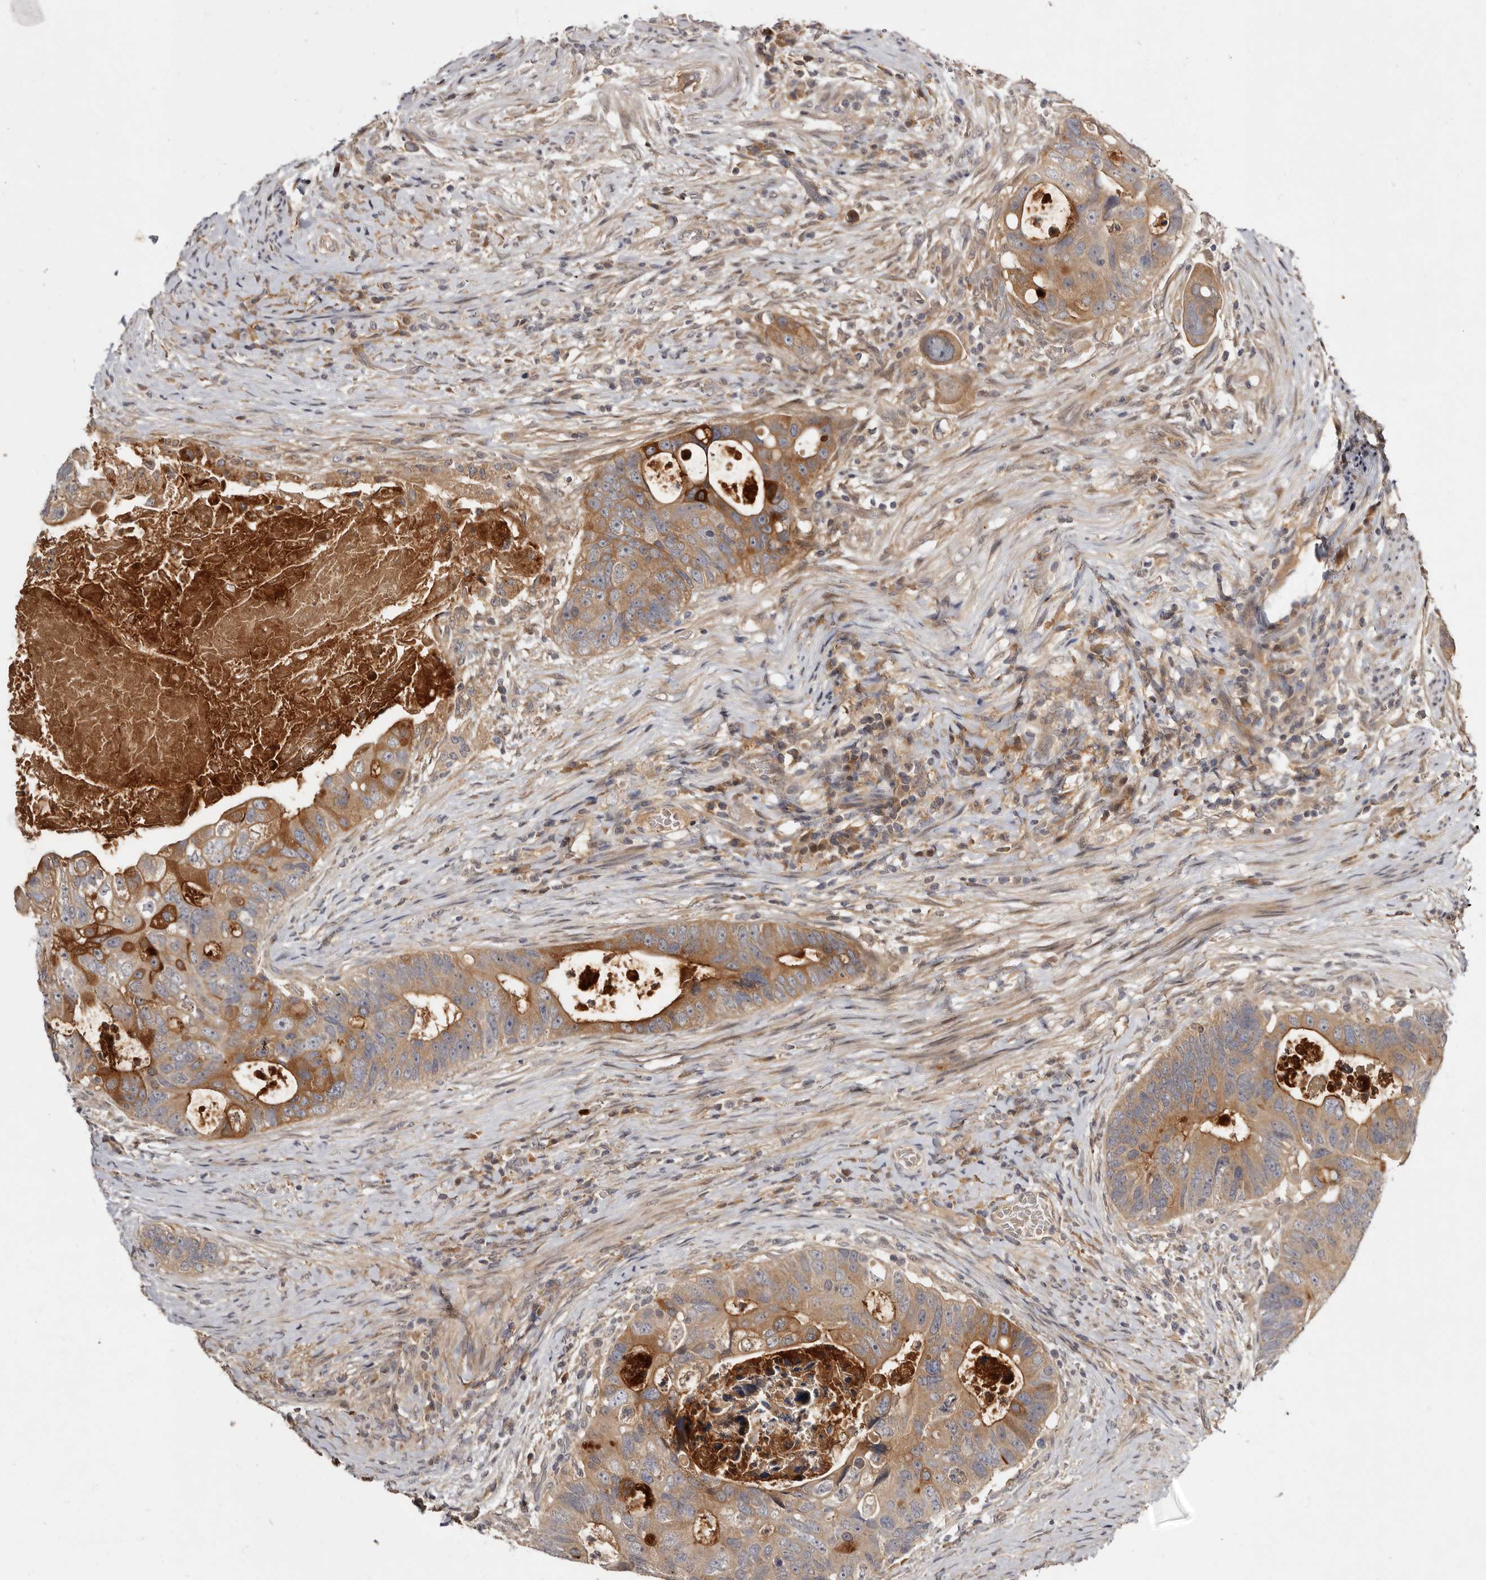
{"staining": {"intensity": "moderate", "quantity": ">75%", "location": "cytoplasmic/membranous"}, "tissue": "colorectal cancer", "cell_type": "Tumor cells", "image_type": "cancer", "snomed": [{"axis": "morphology", "description": "Adenocarcinoma, NOS"}, {"axis": "topography", "description": "Rectum"}], "caption": "High-magnification brightfield microscopy of colorectal cancer (adenocarcinoma) stained with DAB (3,3'-diaminobenzidine) (brown) and counterstained with hematoxylin (blue). tumor cells exhibit moderate cytoplasmic/membranous expression is seen in approximately>75% of cells.", "gene": "INAVA", "patient": {"sex": "male", "age": 59}}